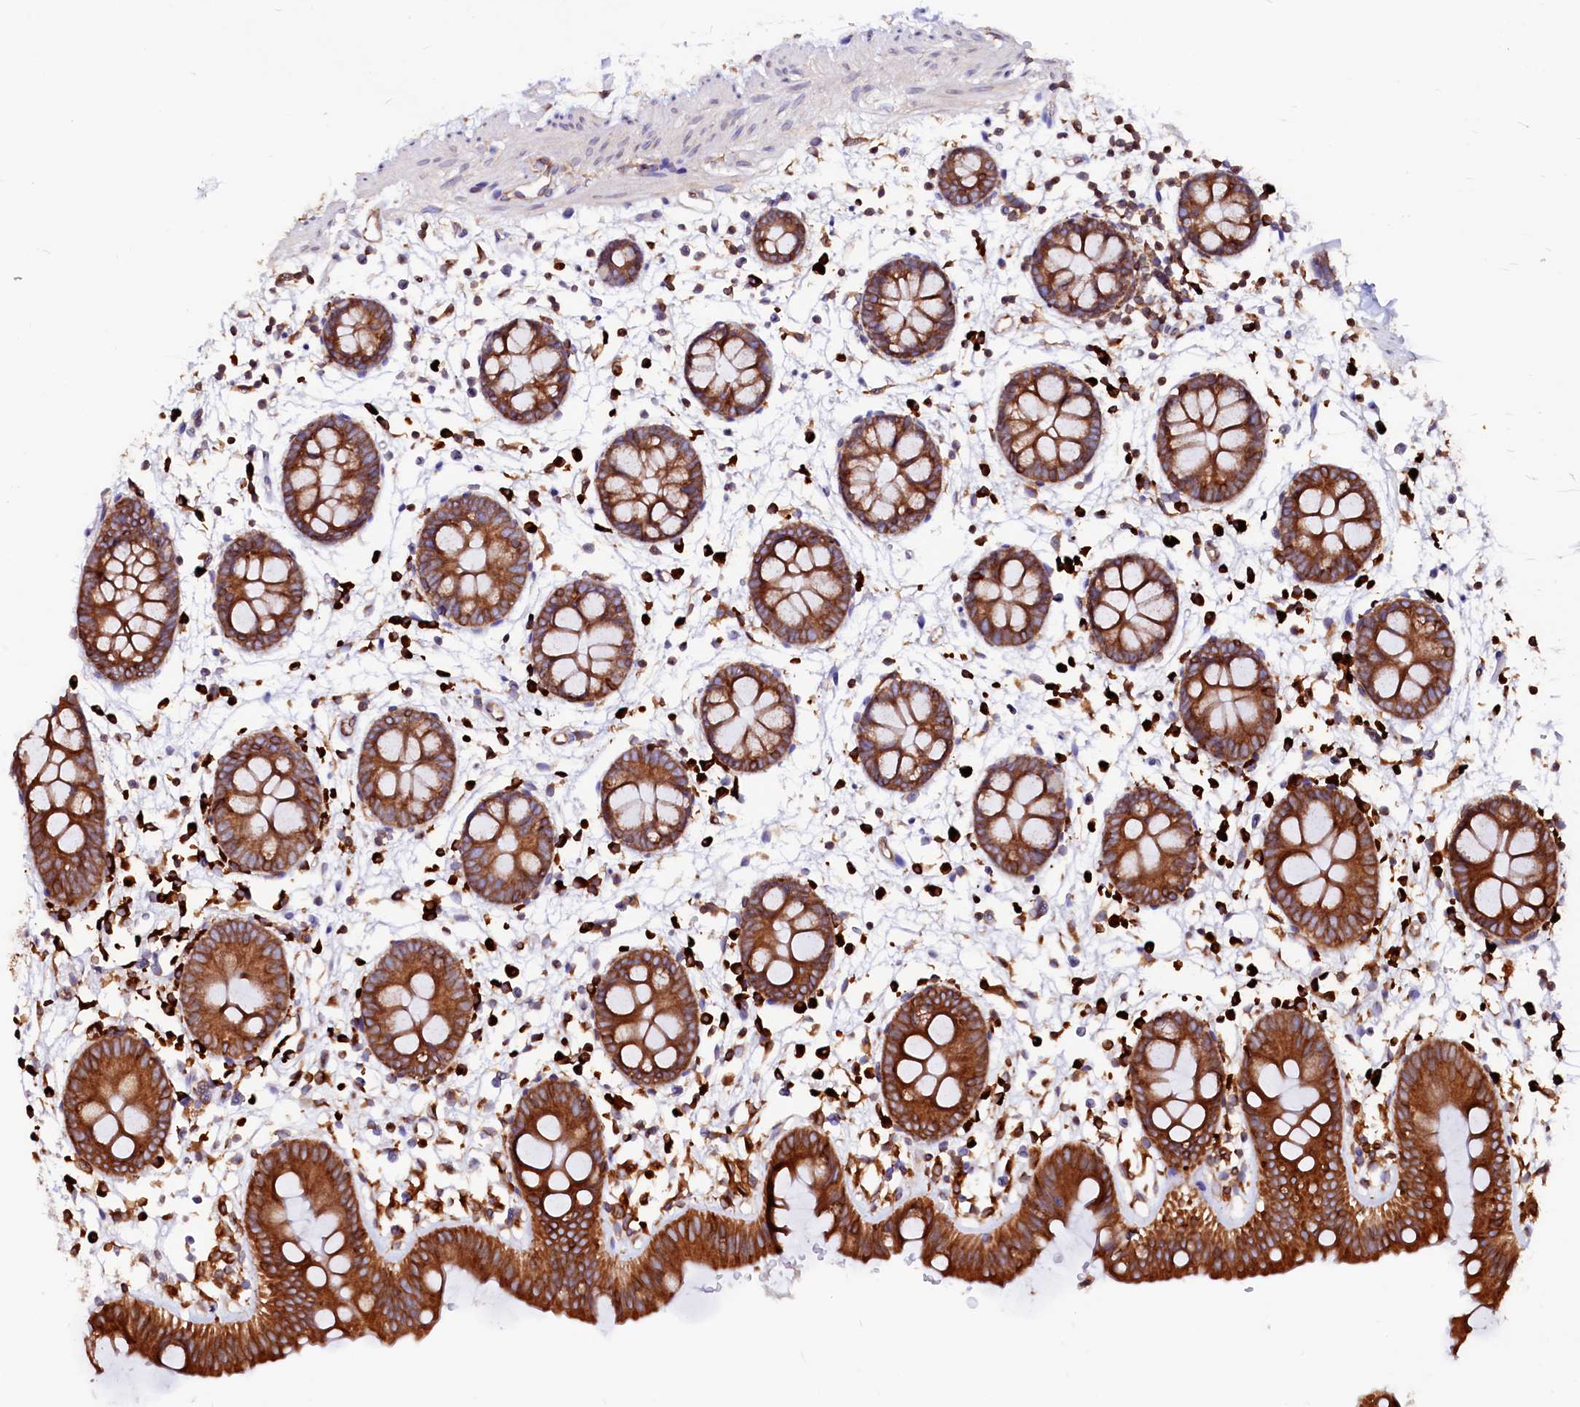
{"staining": {"intensity": "moderate", "quantity": ">75%", "location": "cytoplasmic/membranous"}, "tissue": "colon", "cell_type": "Endothelial cells", "image_type": "normal", "snomed": [{"axis": "morphology", "description": "Normal tissue, NOS"}, {"axis": "topography", "description": "Colon"}], "caption": "Immunohistochemical staining of benign colon shows medium levels of moderate cytoplasmic/membranous expression in approximately >75% of endothelial cells. The protein is stained brown, and the nuclei are stained in blue (DAB IHC with brightfield microscopy, high magnification).", "gene": "DERL1", "patient": {"sex": "male", "age": 56}}